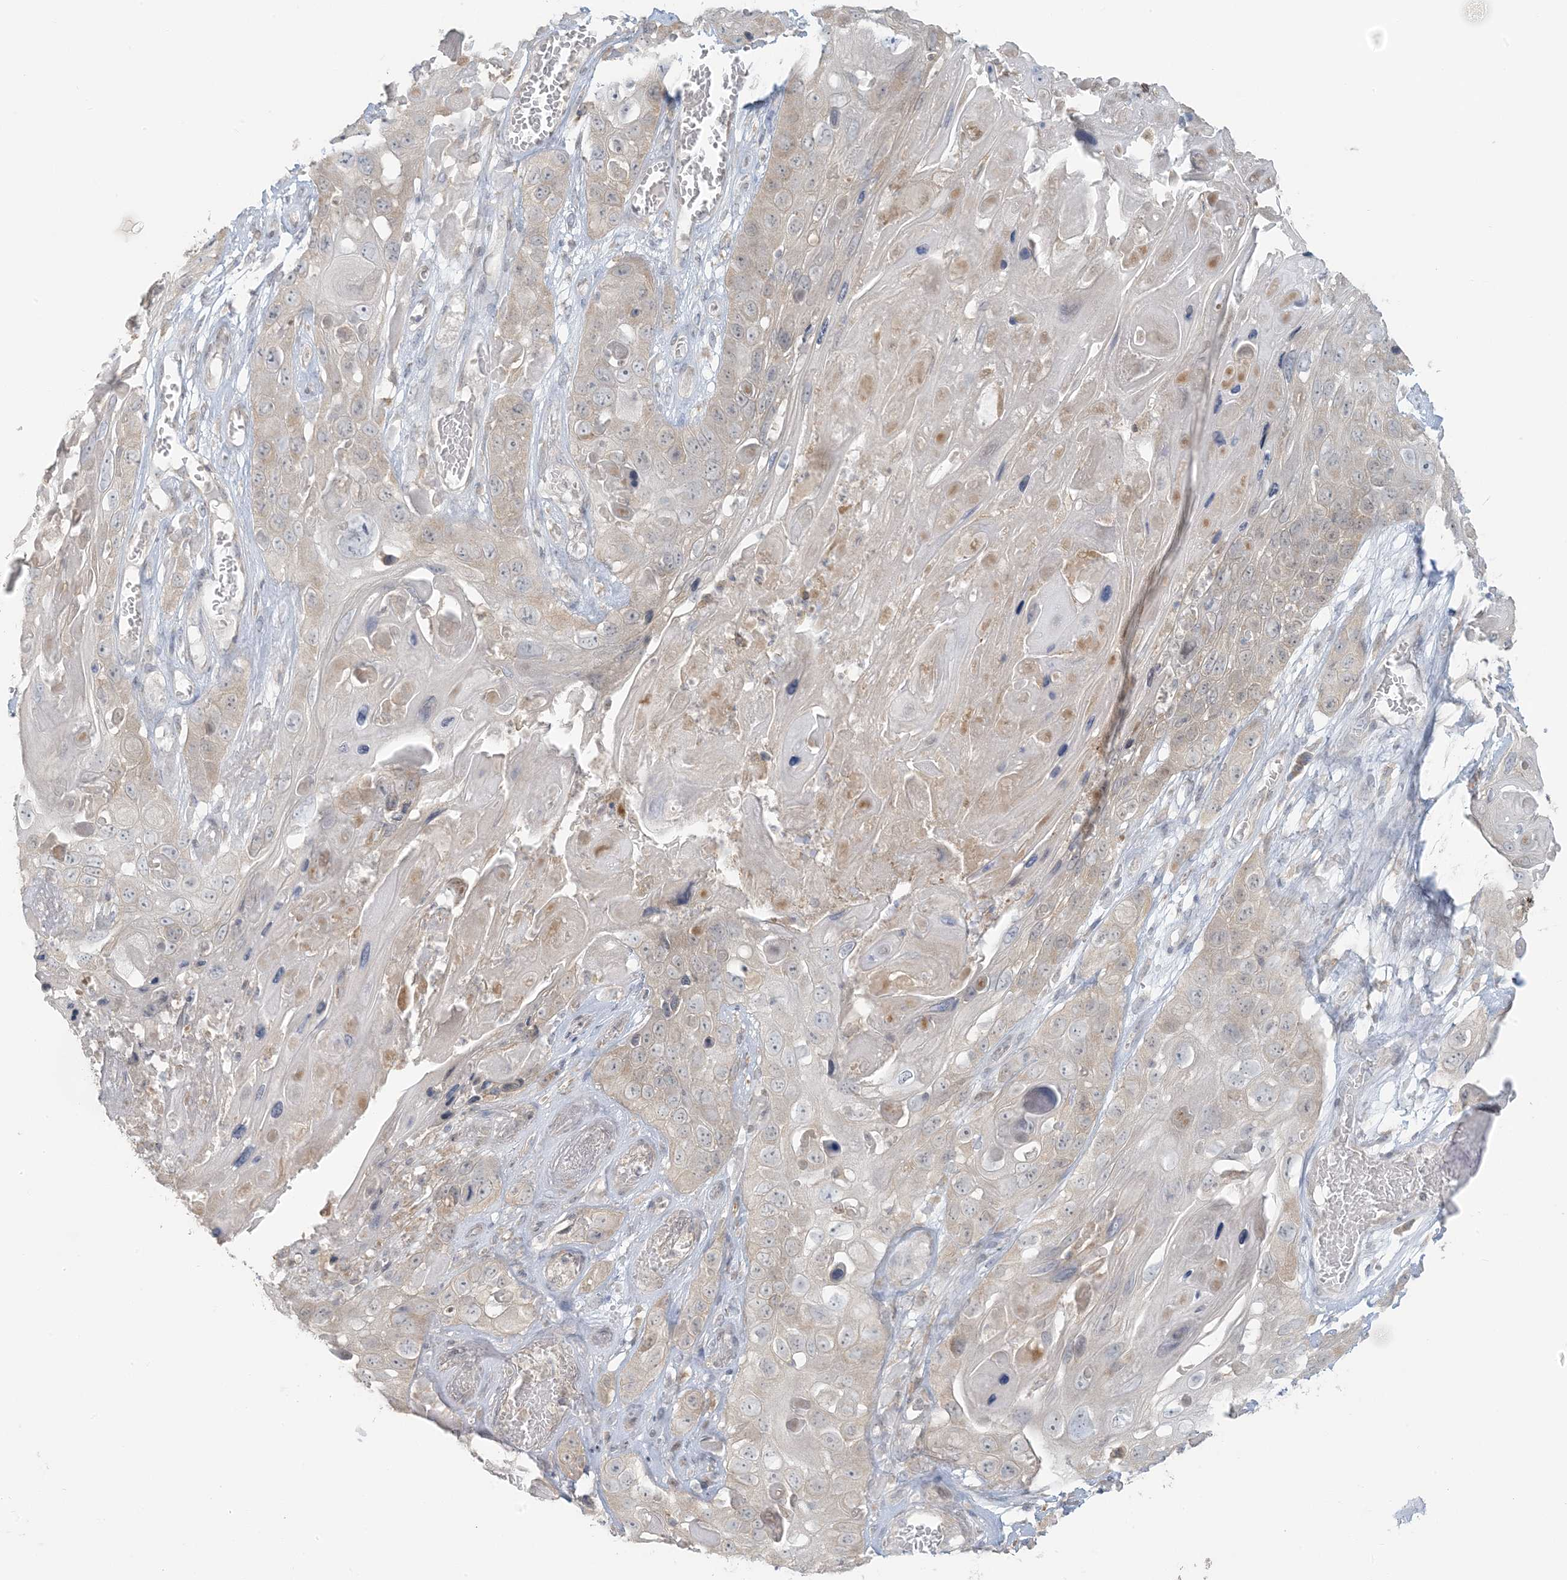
{"staining": {"intensity": "weak", "quantity": "<25%", "location": "cytoplasmic/membranous"}, "tissue": "skin cancer", "cell_type": "Tumor cells", "image_type": "cancer", "snomed": [{"axis": "morphology", "description": "Squamous cell carcinoma, NOS"}, {"axis": "topography", "description": "Skin"}], "caption": "IHC of human skin squamous cell carcinoma reveals no staining in tumor cells. (DAB IHC with hematoxylin counter stain).", "gene": "EEFSEC", "patient": {"sex": "male", "age": 55}}